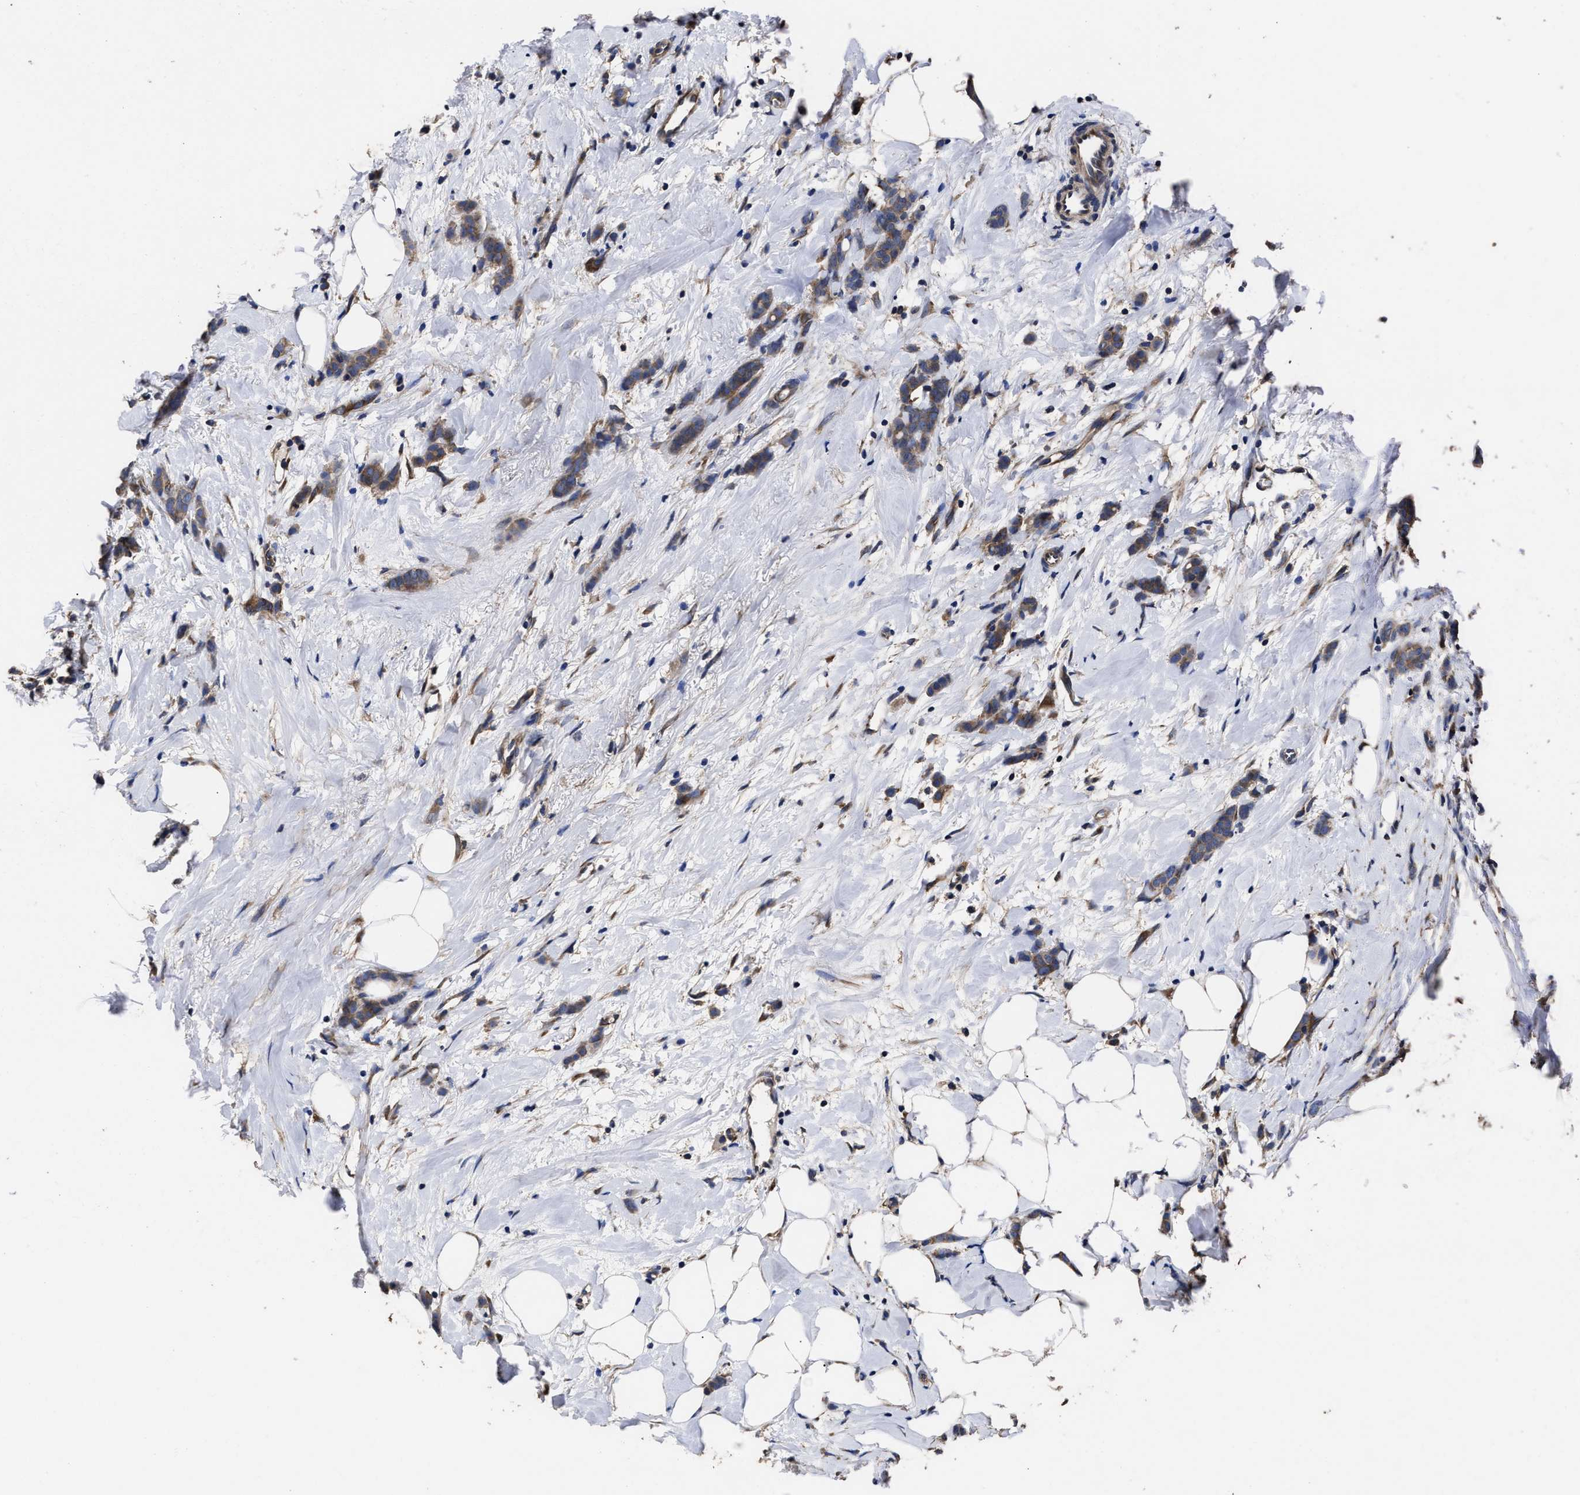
{"staining": {"intensity": "moderate", "quantity": ">75%", "location": "cytoplasmic/membranous"}, "tissue": "breast cancer", "cell_type": "Tumor cells", "image_type": "cancer", "snomed": [{"axis": "morphology", "description": "Lobular carcinoma, in situ"}, {"axis": "morphology", "description": "Lobular carcinoma"}, {"axis": "topography", "description": "Breast"}], "caption": "IHC image of neoplastic tissue: breast lobular carcinoma stained using immunohistochemistry (IHC) displays medium levels of moderate protein expression localized specifically in the cytoplasmic/membranous of tumor cells, appearing as a cytoplasmic/membranous brown color.", "gene": "AVEN", "patient": {"sex": "female", "age": 41}}